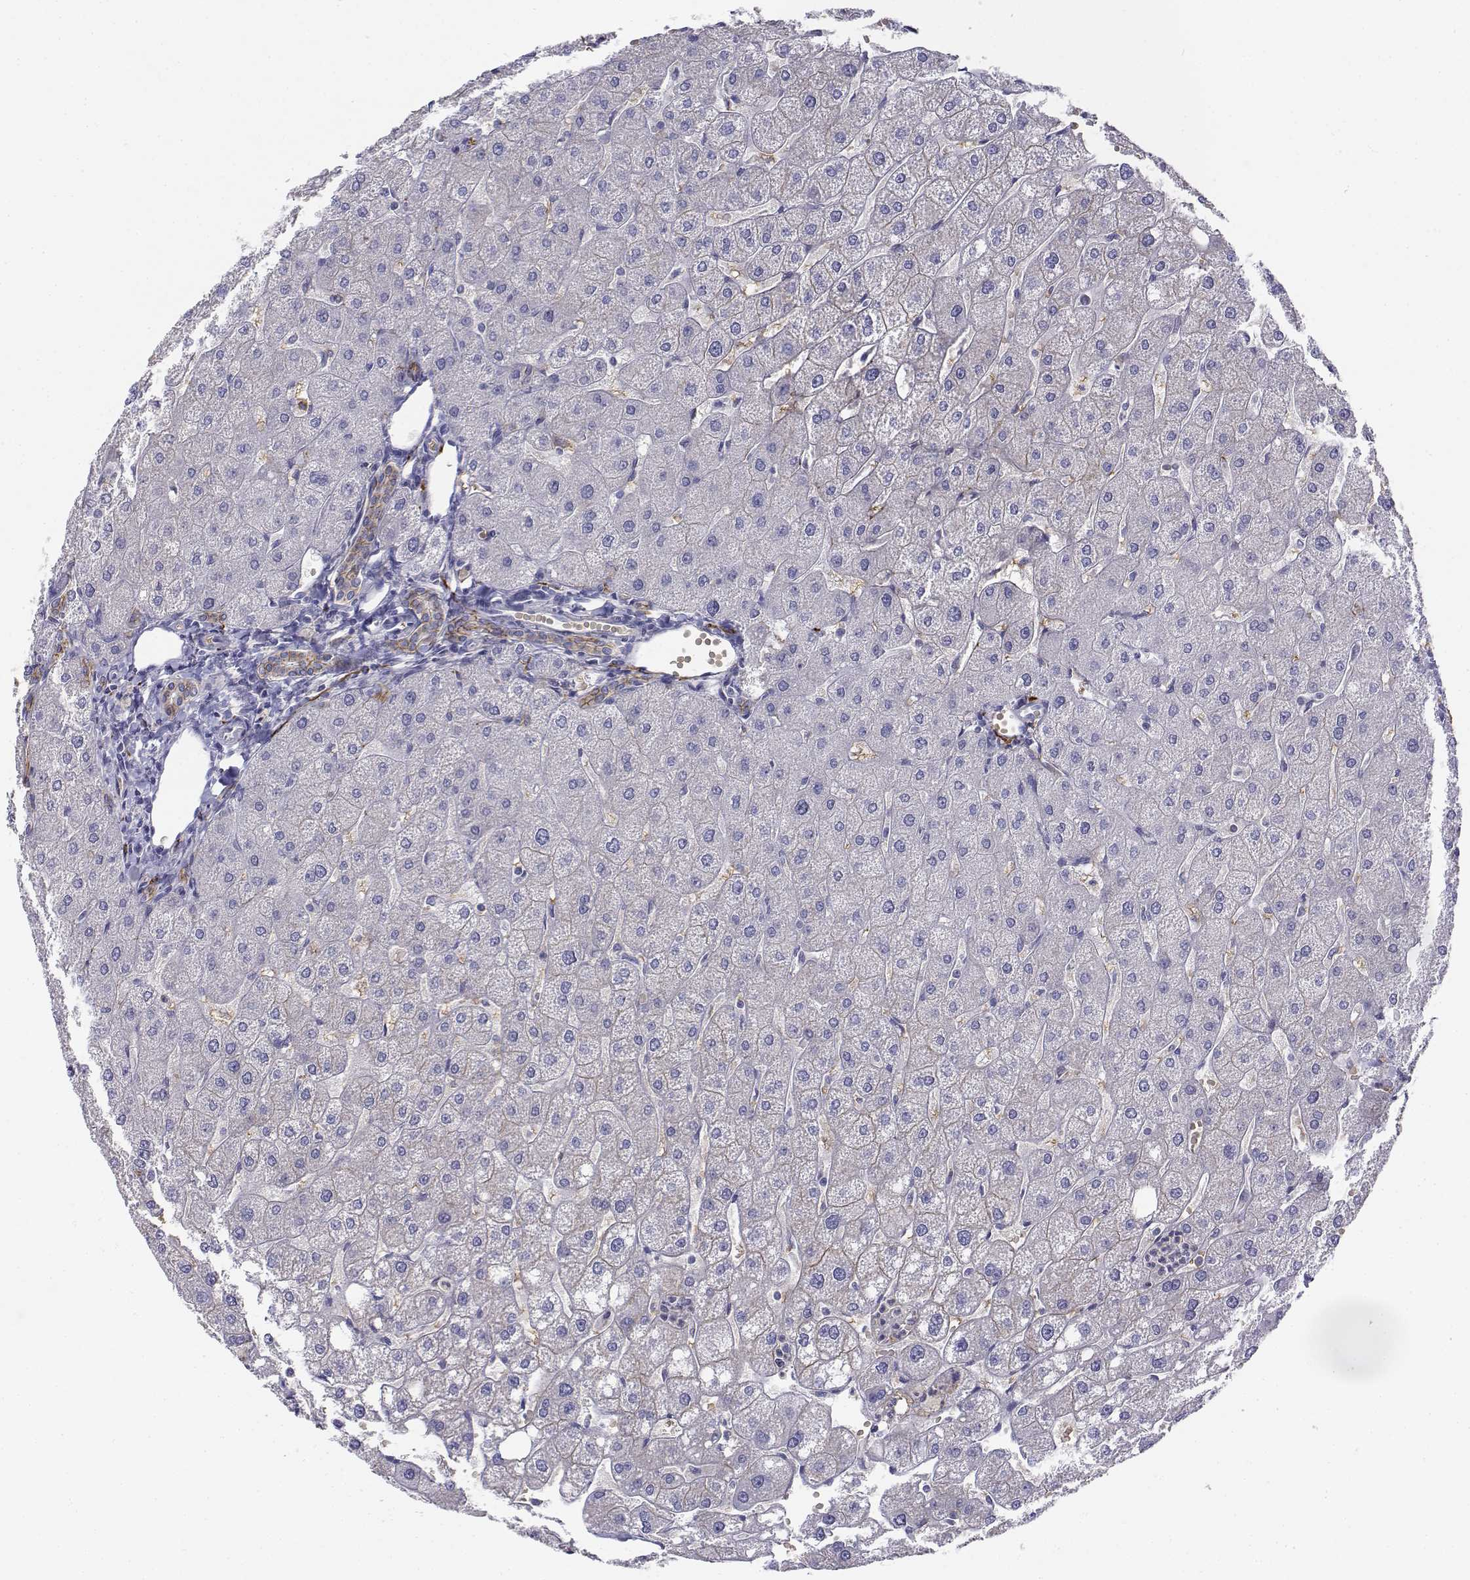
{"staining": {"intensity": "negative", "quantity": "none", "location": "none"}, "tissue": "liver", "cell_type": "Cholangiocytes", "image_type": "normal", "snomed": [{"axis": "morphology", "description": "Normal tissue, NOS"}, {"axis": "topography", "description": "Liver"}], "caption": "Cholangiocytes are negative for protein expression in normal human liver.", "gene": "CADM1", "patient": {"sex": "male", "age": 67}}